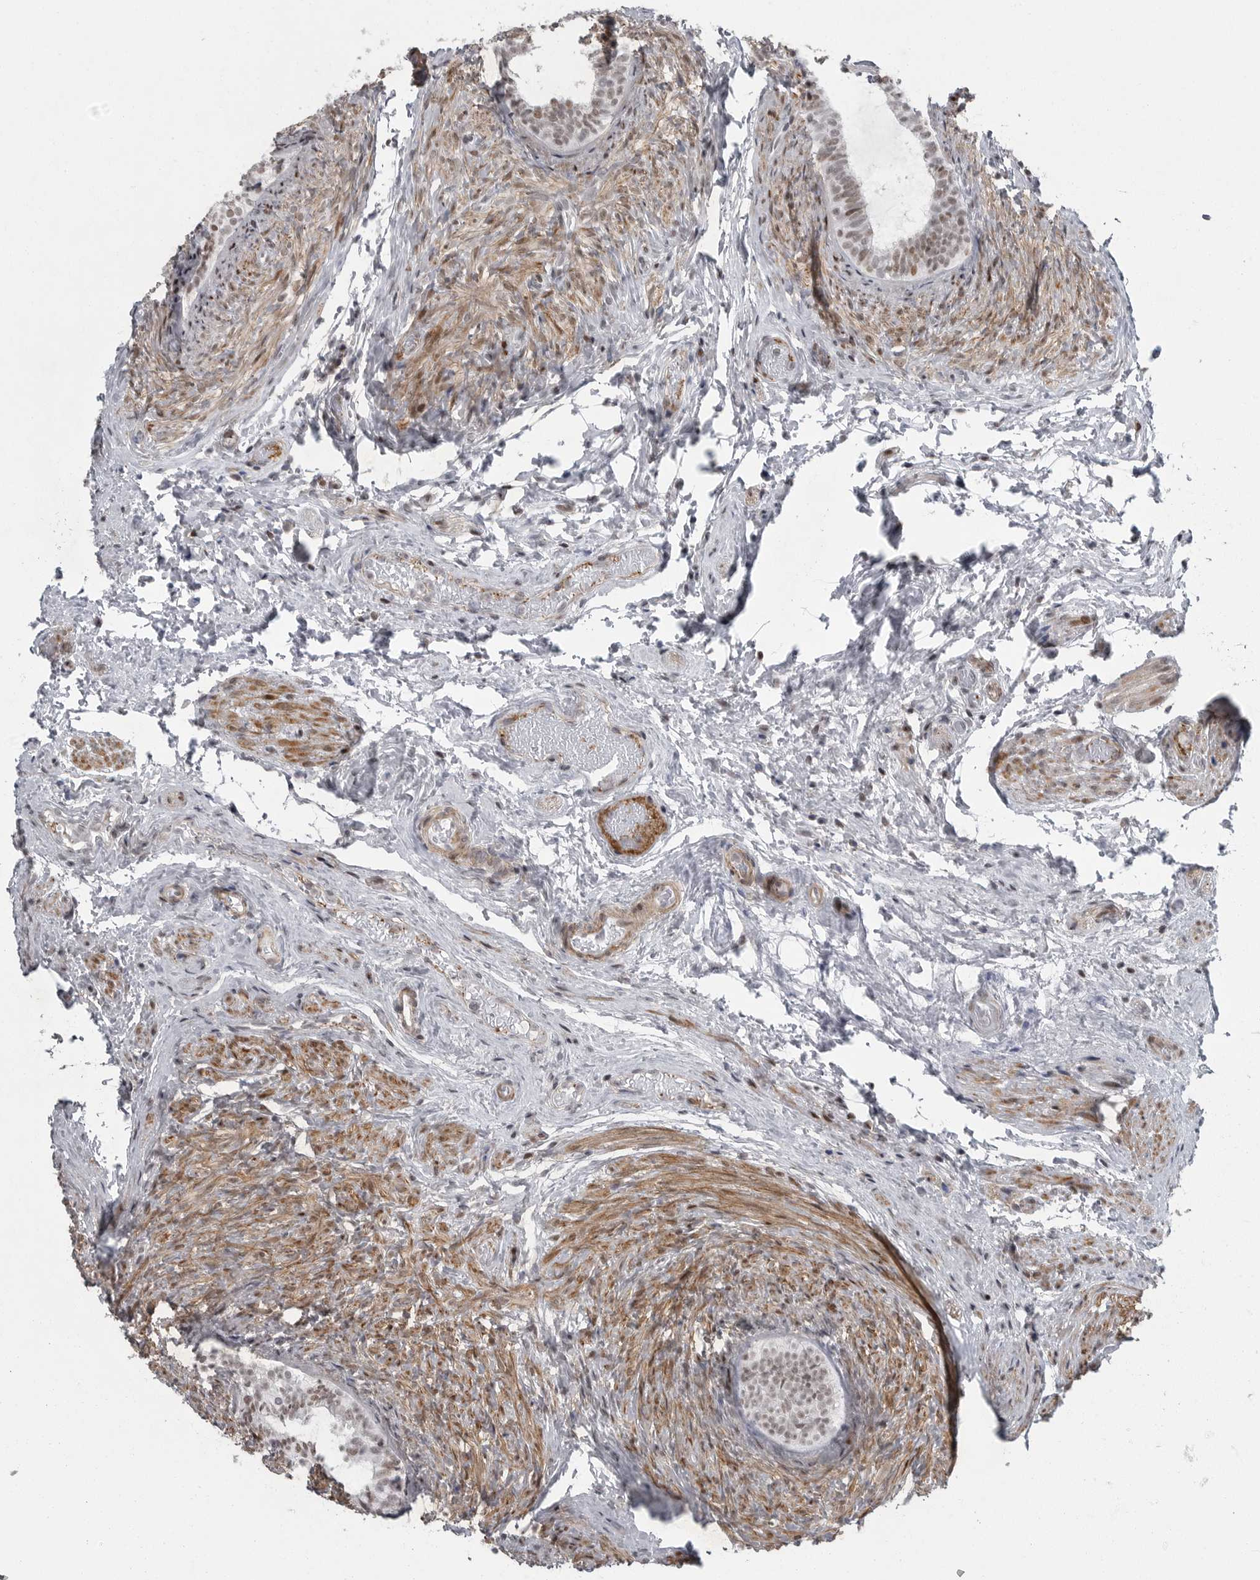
{"staining": {"intensity": "strong", "quantity": "25%-75%", "location": "cytoplasmic/membranous,nuclear"}, "tissue": "epididymis", "cell_type": "Glandular cells", "image_type": "normal", "snomed": [{"axis": "morphology", "description": "Normal tissue, NOS"}, {"axis": "topography", "description": "Epididymis"}], "caption": "Epididymis stained with immunohistochemistry exhibits strong cytoplasmic/membranous,nuclear positivity in about 25%-75% of glandular cells.", "gene": "HMGN3", "patient": {"sex": "male", "age": 5}}